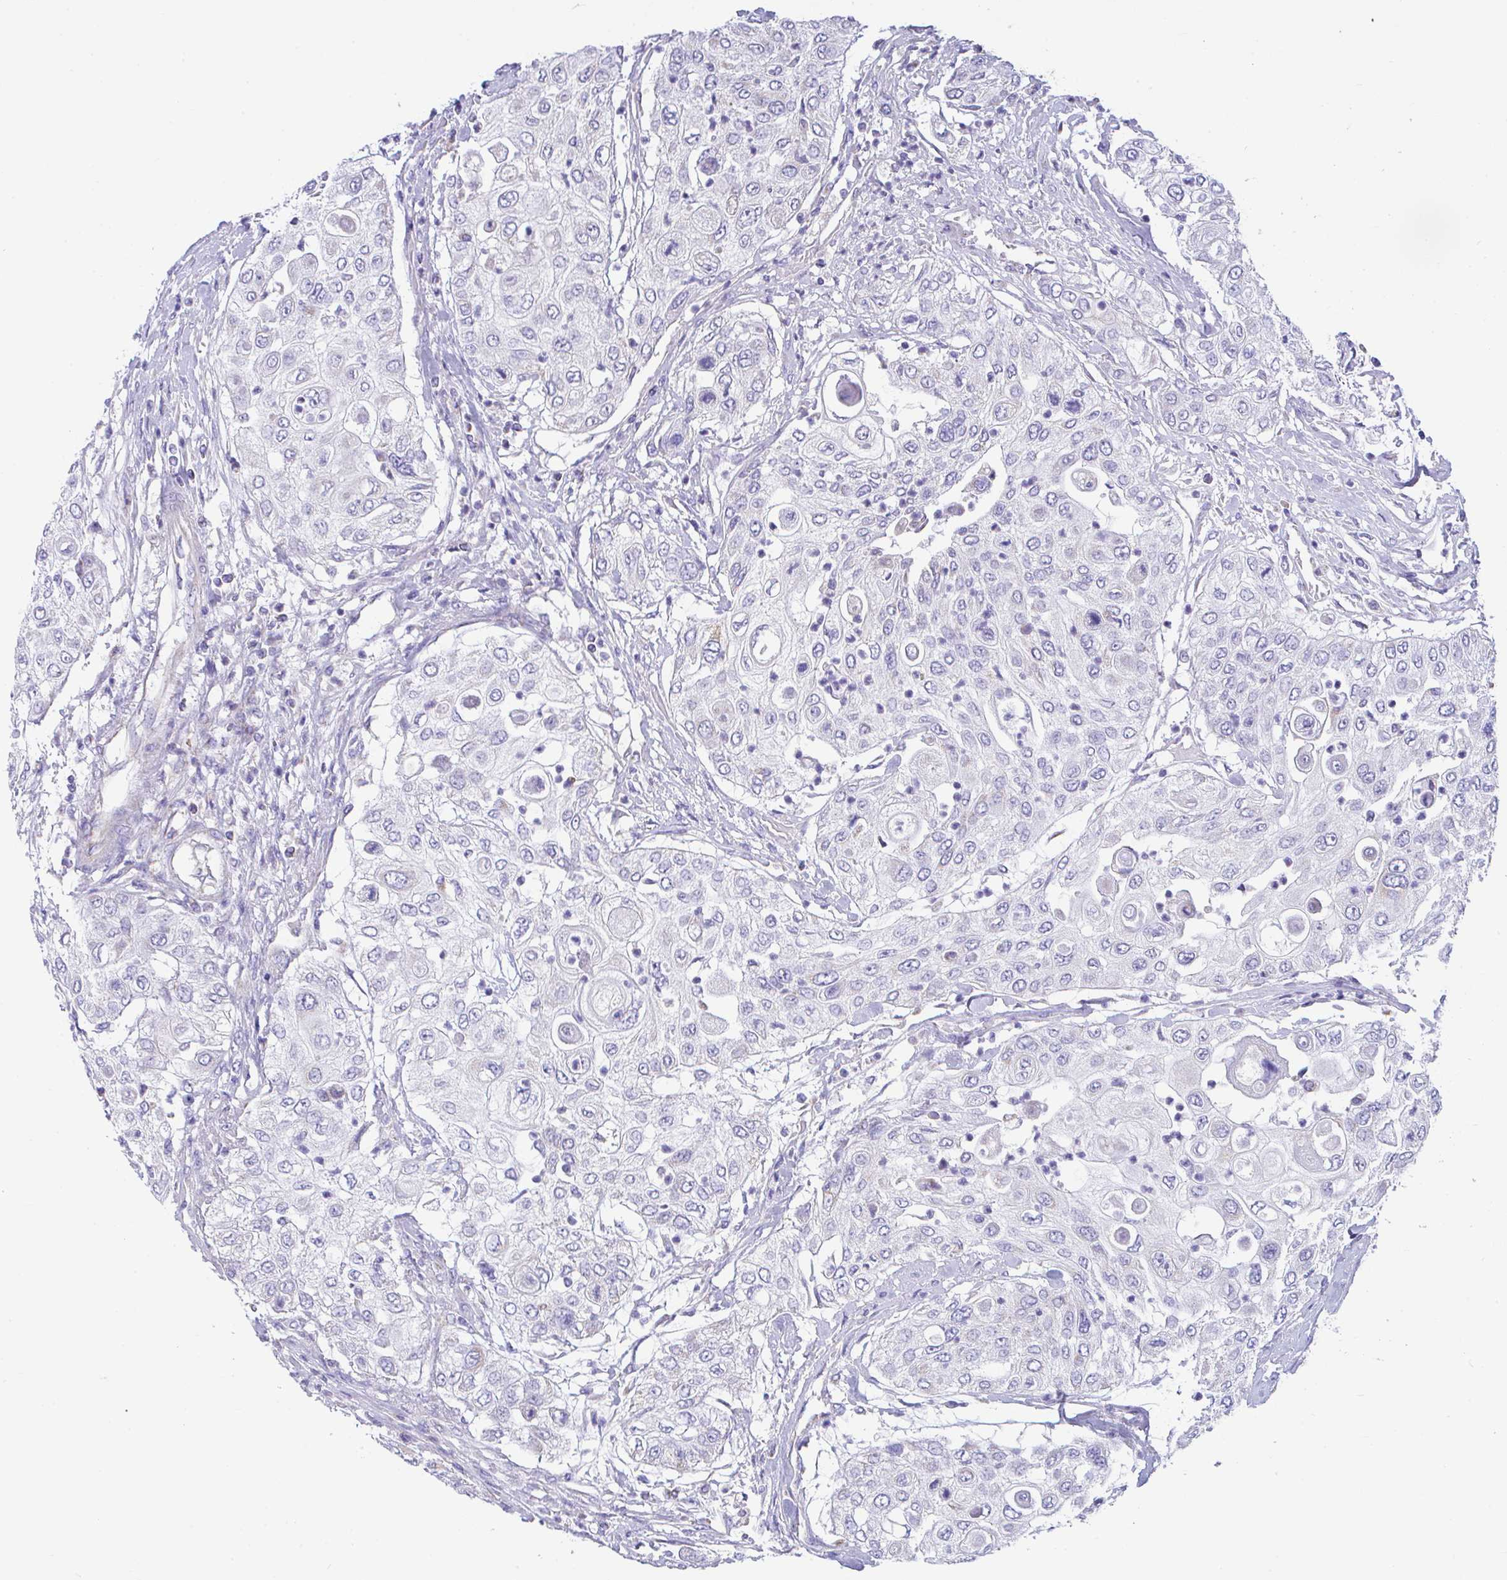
{"staining": {"intensity": "negative", "quantity": "none", "location": "none"}, "tissue": "urothelial cancer", "cell_type": "Tumor cells", "image_type": "cancer", "snomed": [{"axis": "morphology", "description": "Urothelial carcinoma, High grade"}, {"axis": "topography", "description": "Urinary bladder"}], "caption": "The IHC photomicrograph has no significant positivity in tumor cells of urothelial carcinoma (high-grade) tissue.", "gene": "NLRP8", "patient": {"sex": "female", "age": 79}}